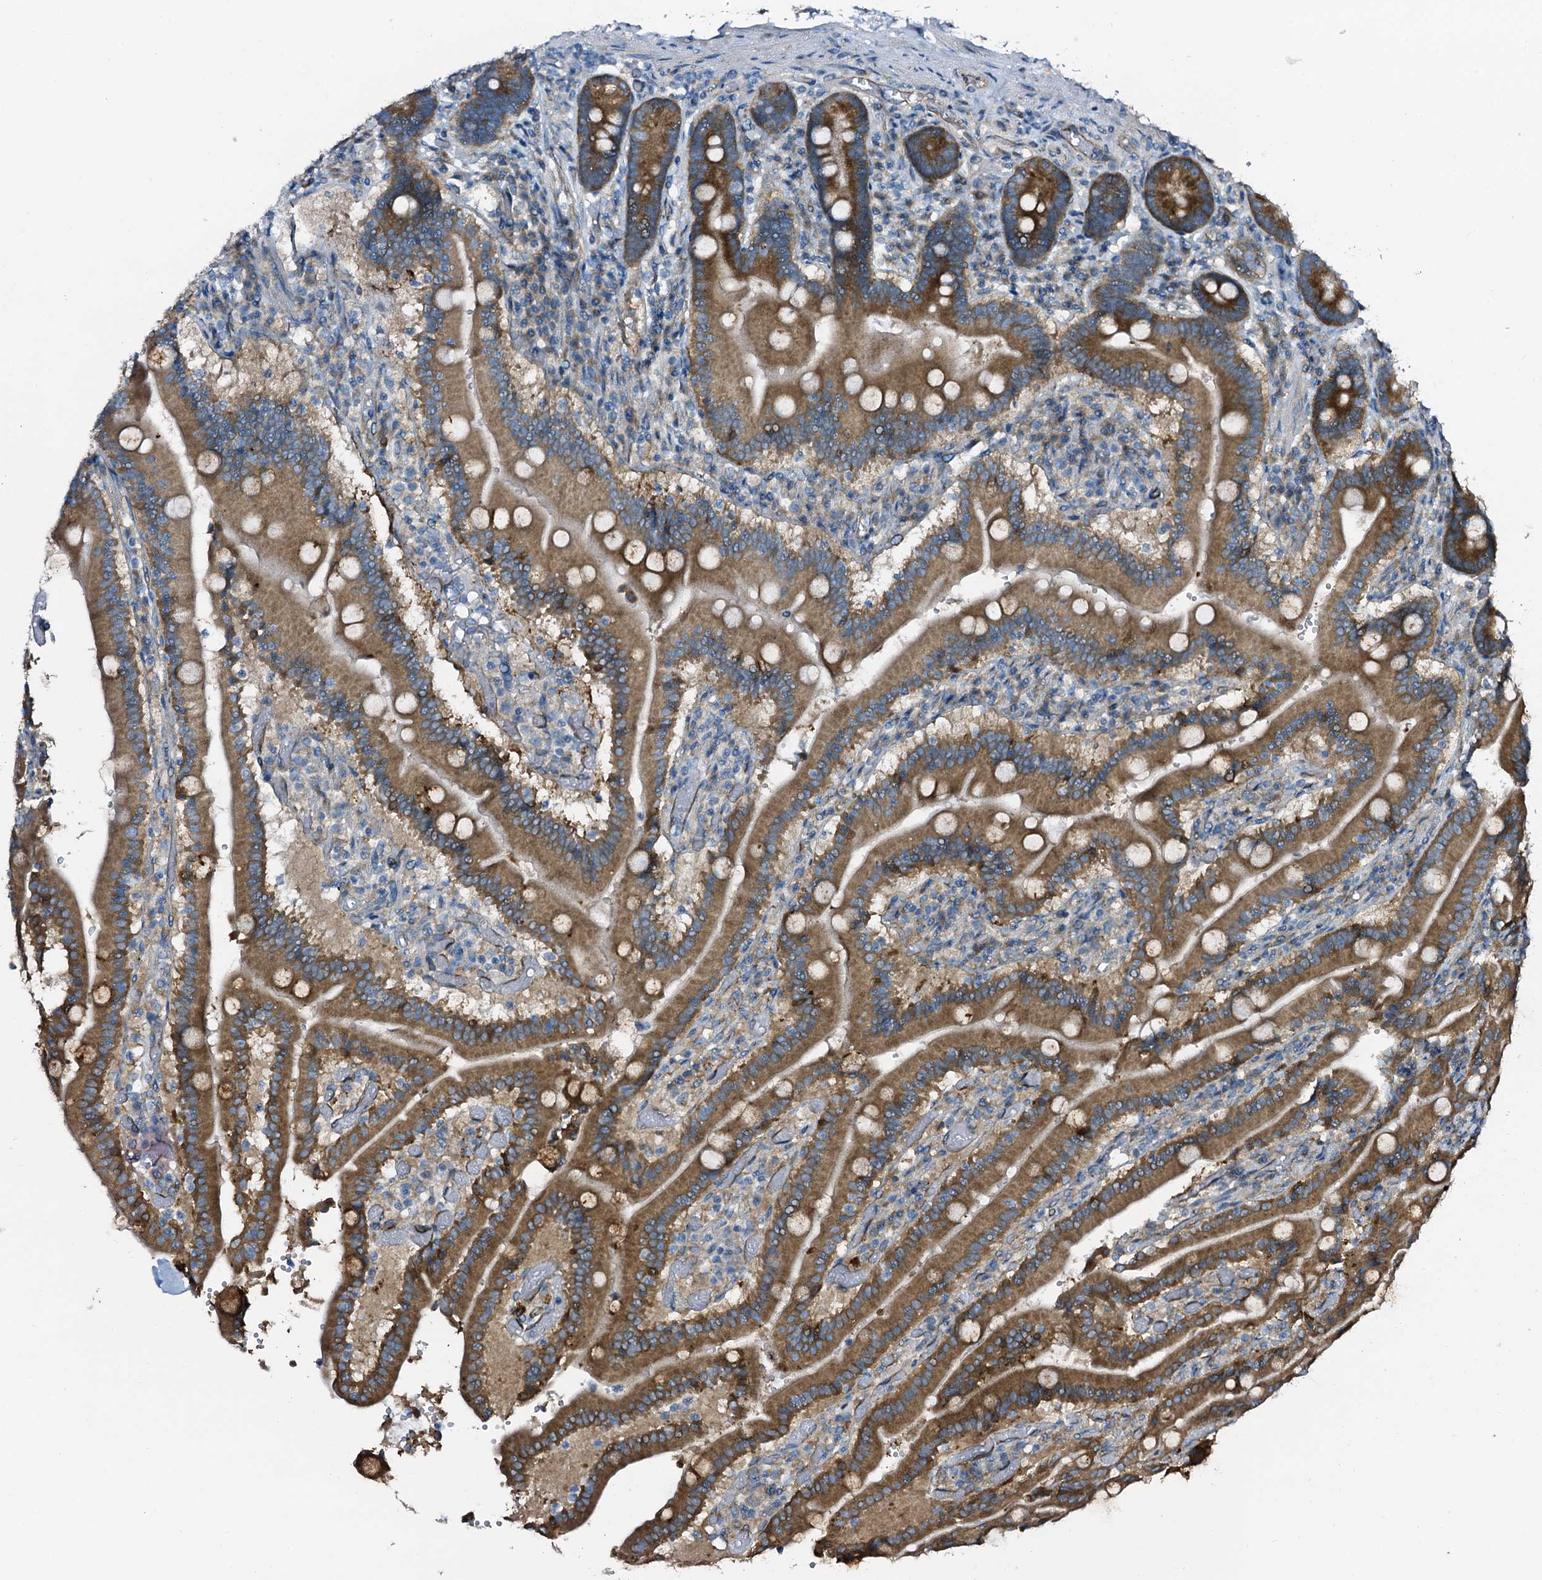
{"staining": {"intensity": "strong", "quantity": ">75%", "location": "cytoplasmic/membranous"}, "tissue": "duodenum", "cell_type": "Glandular cells", "image_type": "normal", "snomed": [{"axis": "morphology", "description": "Normal tissue, NOS"}, {"axis": "topography", "description": "Duodenum"}], "caption": "Immunohistochemistry of benign human duodenum reveals high levels of strong cytoplasmic/membranous positivity in approximately >75% of glandular cells. The protein is shown in brown color, while the nuclei are stained blue.", "gene": "STARD13", "patient": {"sex": "female", "age": 62}}